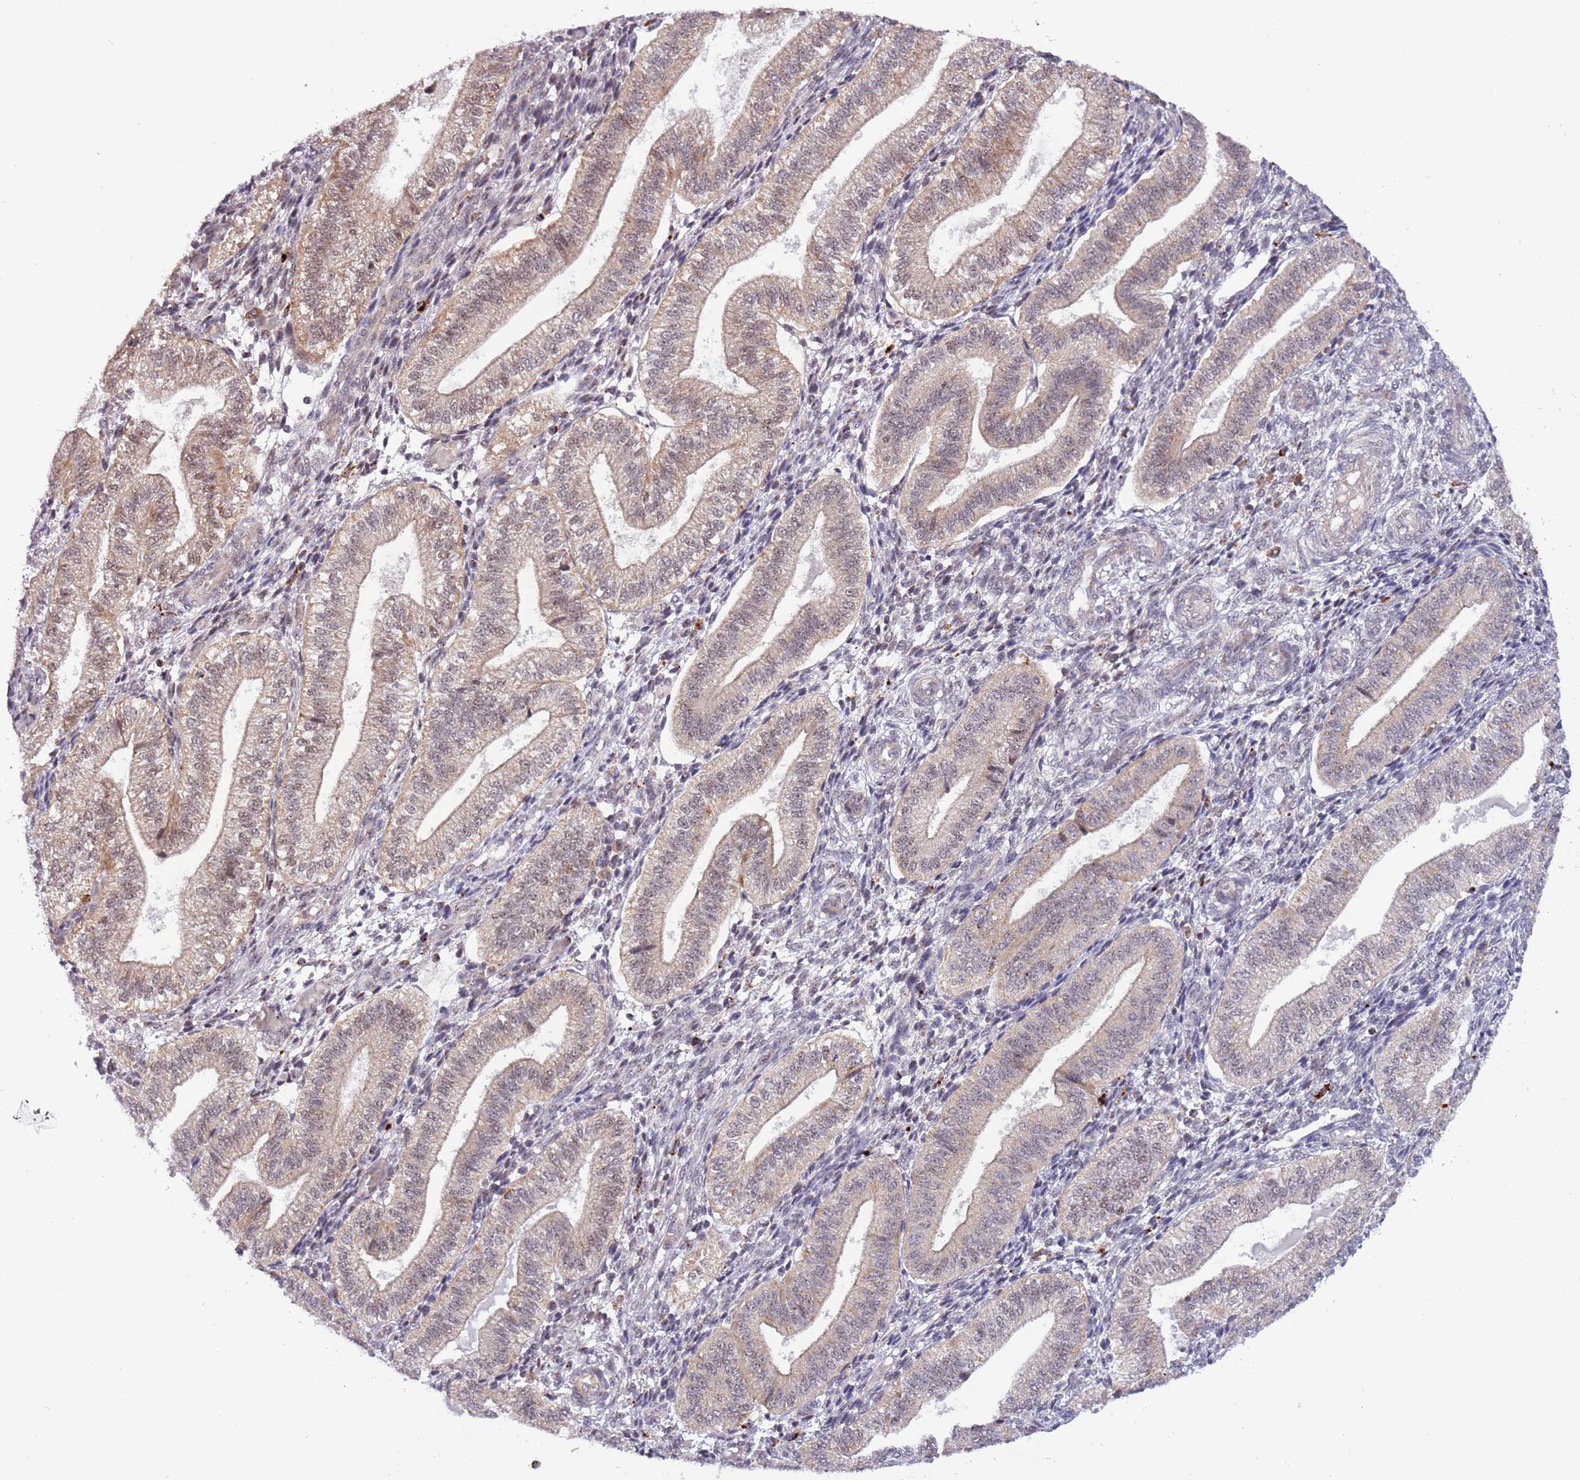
{"staining": {"intensity": "weak", "quantity": "25%-75%", "location": "nuclear"}, "tissue": "endometrium", "cell_type": "Cells in endometrial stroma", "image_type": "normal", "snomed": [{"axis": "morphology", "description": "Normal tissue, NOS"}, {"axis": "topography", "description": "Endometrium"}], "caption": "Immunohistochemistry image of unremarkable endometrium: endometrium stained using IHC displays low levels of weak protein expression localized specifically in the nuclear of cells in endometrial stroma, appearing as a nuclear brown color.", "gene": "TRIM27", "patient": {"sex": "female", "age": 34}}